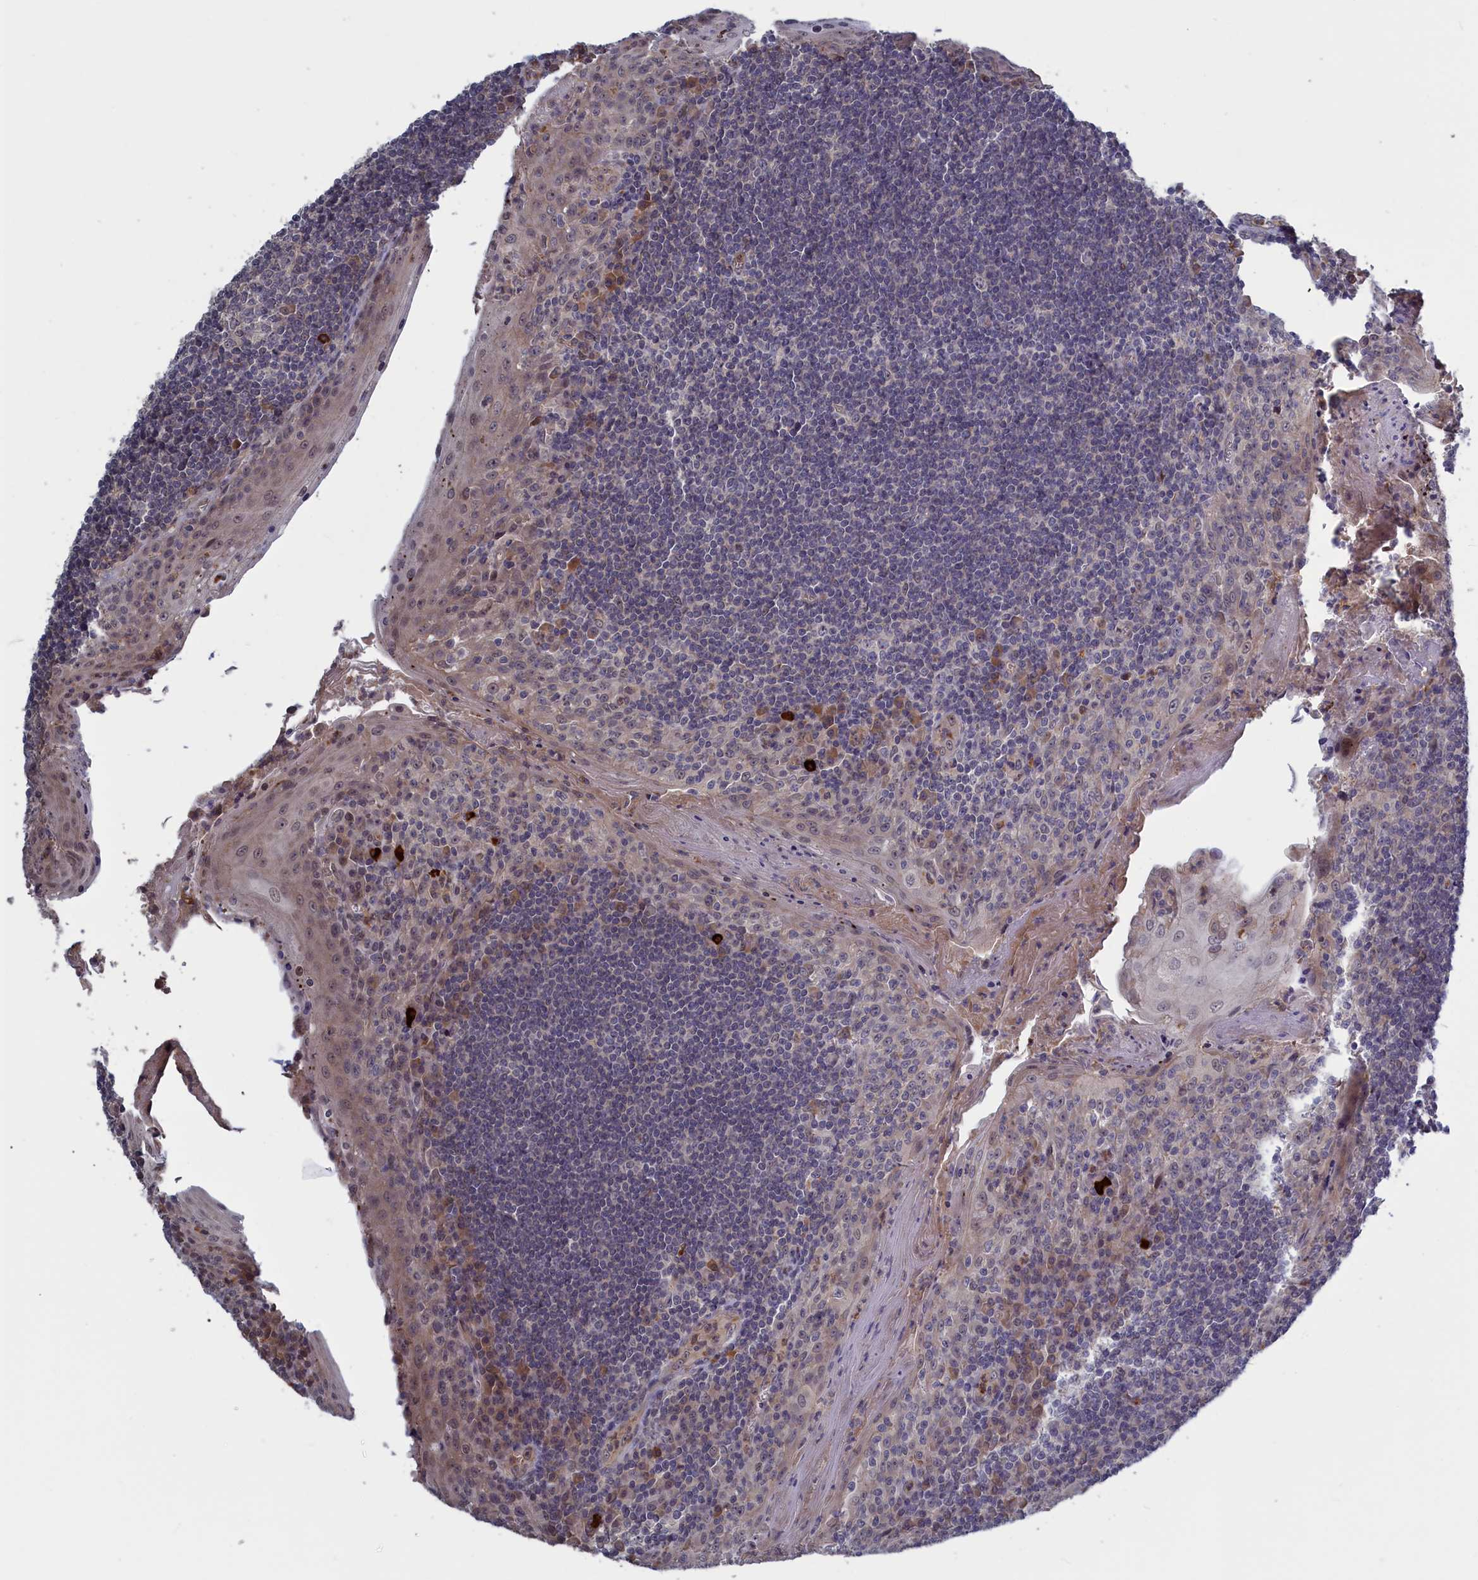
{"staining": {"intensity": "negative", "quantity": "none", "location": "none"}, "tissue": "tonsil", "cell_type": "Germinal center cells", "image_type": "normal", "snomed": [{"axis": "morphology", "description": "Normal tissue, NOS"}, {"axis": "topography", "description": "Tonsil"}], "caption": "DAB immunohistochemical staining of benign human tonsil exhibits no significant positivity in germinal center cells.", "gene": "PLP2", "patient": {"sex": "male", "age": 27}}